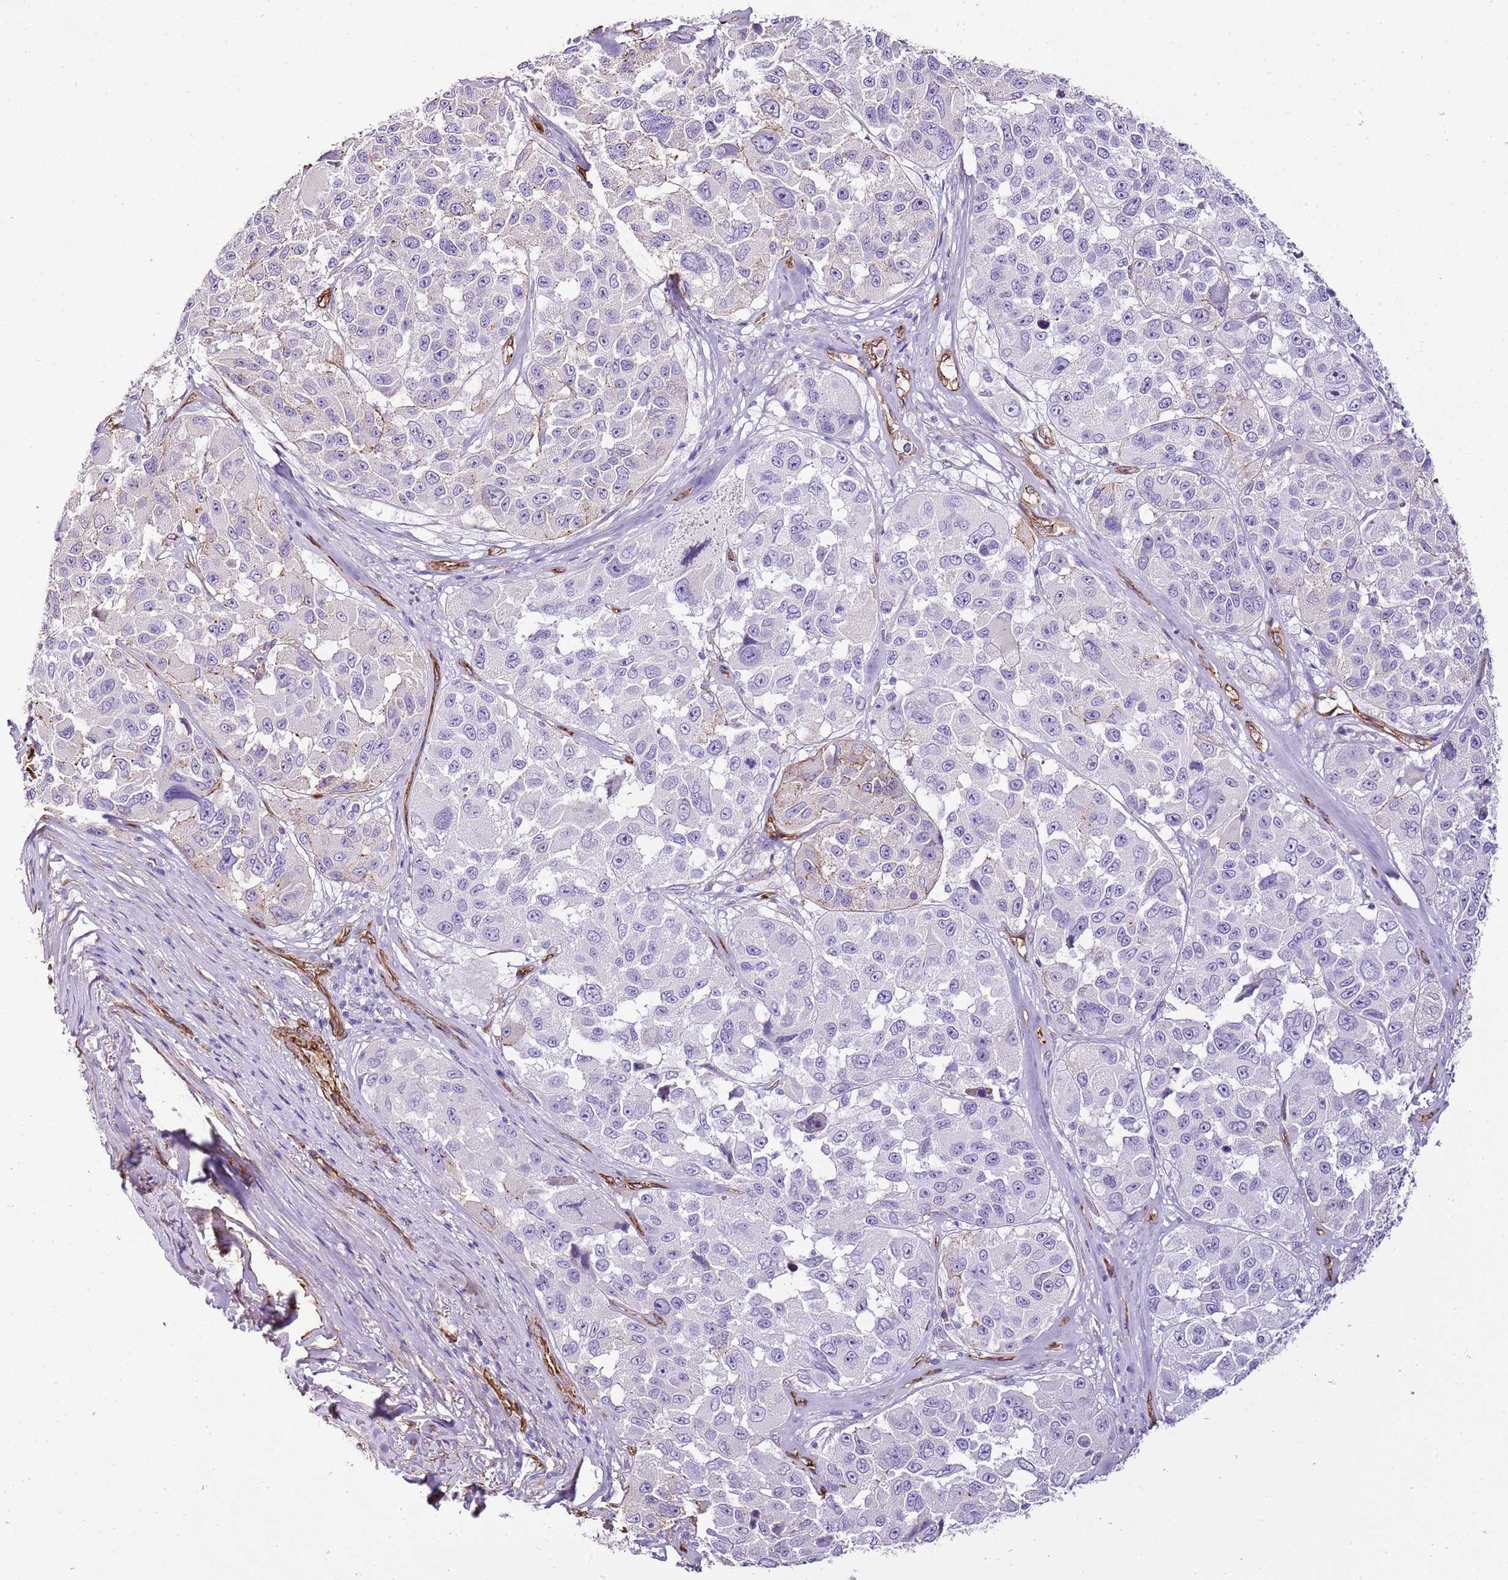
{"staining": {"intensity": "negative", "quantity": "none", "location": "none"}, "tissue": "melanoma", "cell_type": "Tumor cells", "image_type": "cancer", "snomed": [{"axis": "morphology", "description": "Malignant melanoma, NOS"}, {"axis": "topography", "description": "Skin"}], "caption": "High magnification brightfield microscopy of malignant melanoma stained with DAB (brown) and counterstained with hematoxylin (blue): tumor cells show no significant positivity.", "gene": "CTDSPL", "patient": {"sex": "female", "age": 66}}